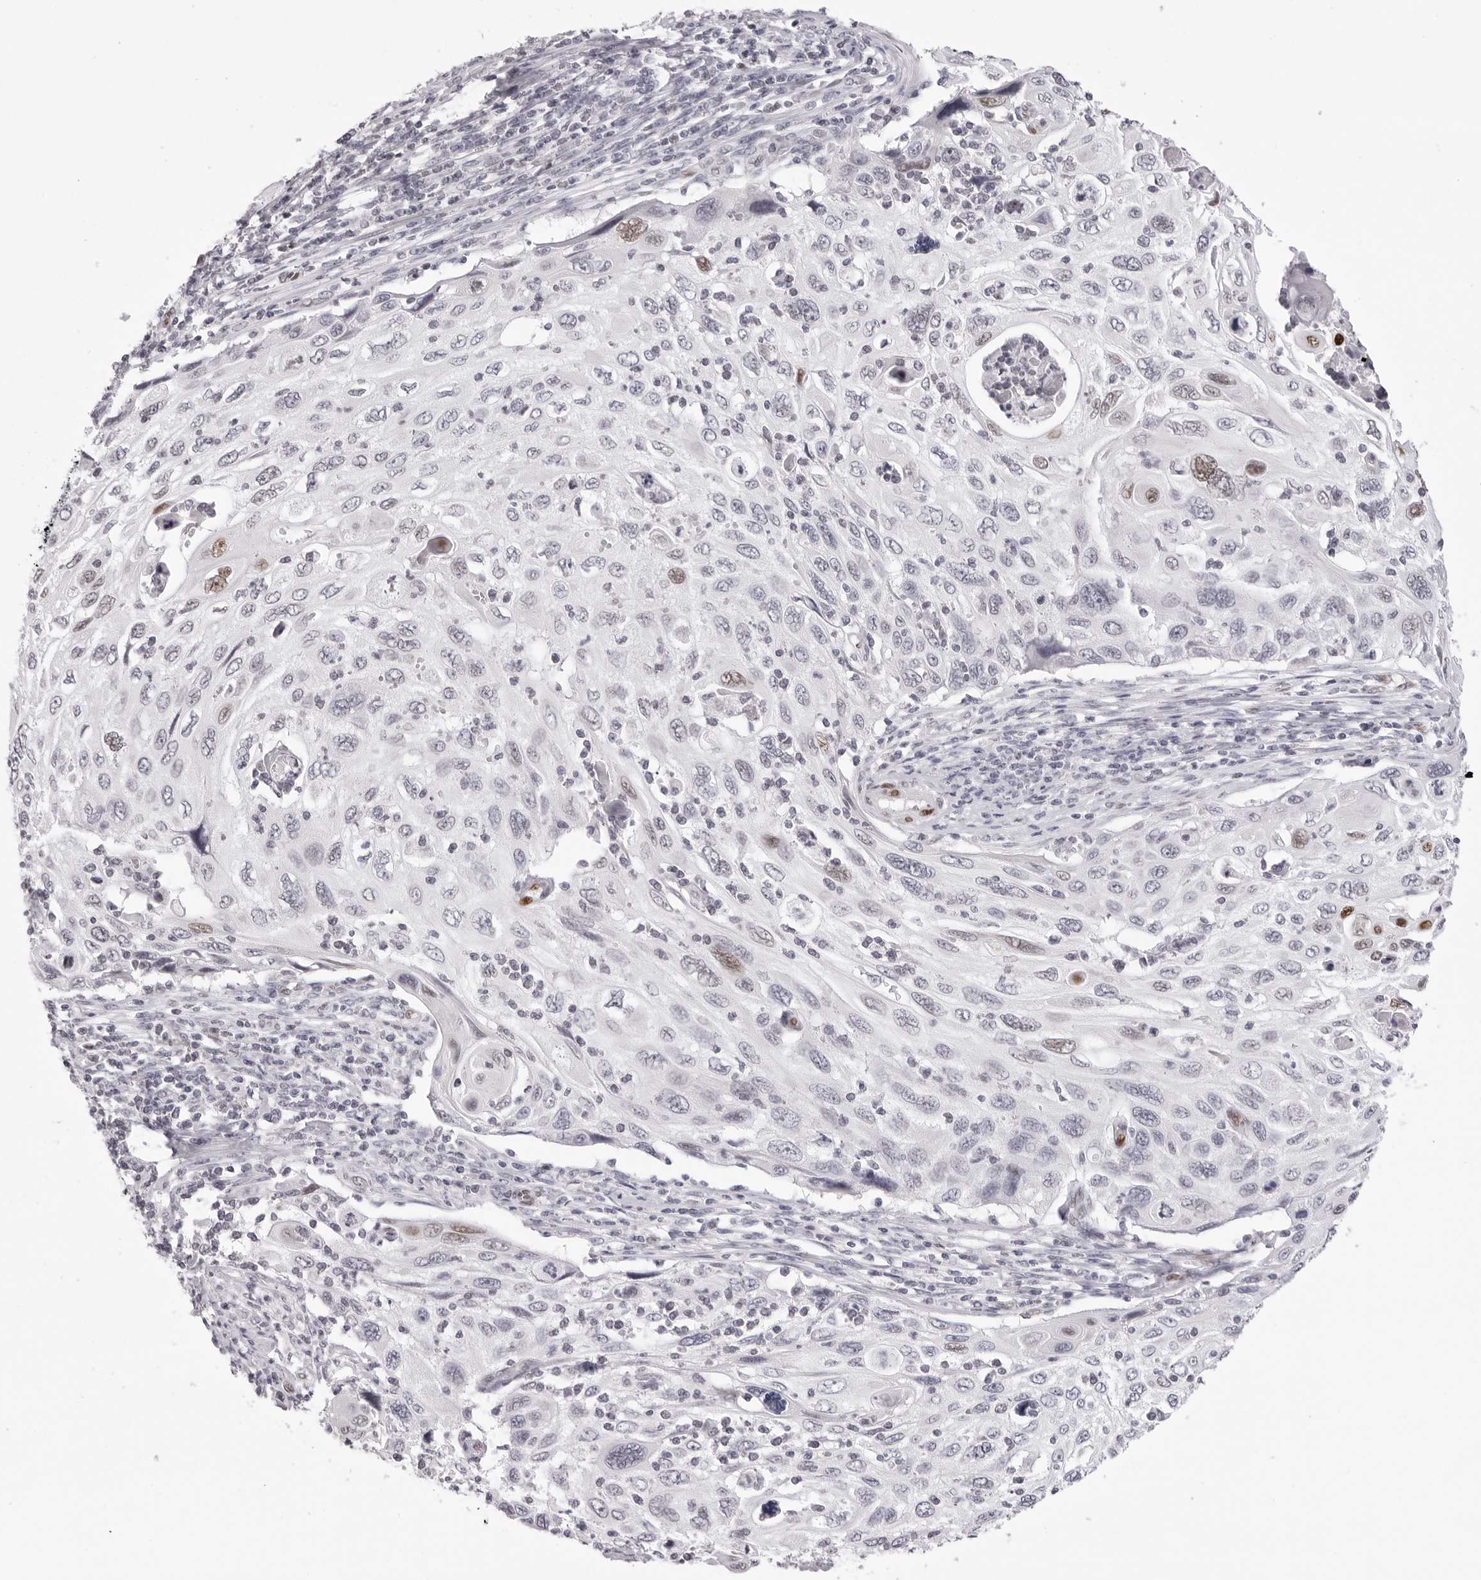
{"staining": {"intensity": "strong", "quantity": "<25%", "location": "nuclear"}, "tissue": "cervical cancer", "cell_type": "Tumor cells", "image_type": "cancer", "snomed": [{"axis": "morphology", "description": "Squamous cell carcinoma, NOS"}, {"axis": "topography", "description": "Cervix"}], "caption": "Immunohistochemistry (IHC) histopathology image of neoplastic tissue: cervical cancer (squamous cell carcinoma) stained using IHC exhibits medium levels of strong protein expression localized specifically in the nuclear of tumor cells, appearing as a nuclear brown color.", "gene": "MAFK", "patient": {"sex": "female", "age": 70}}